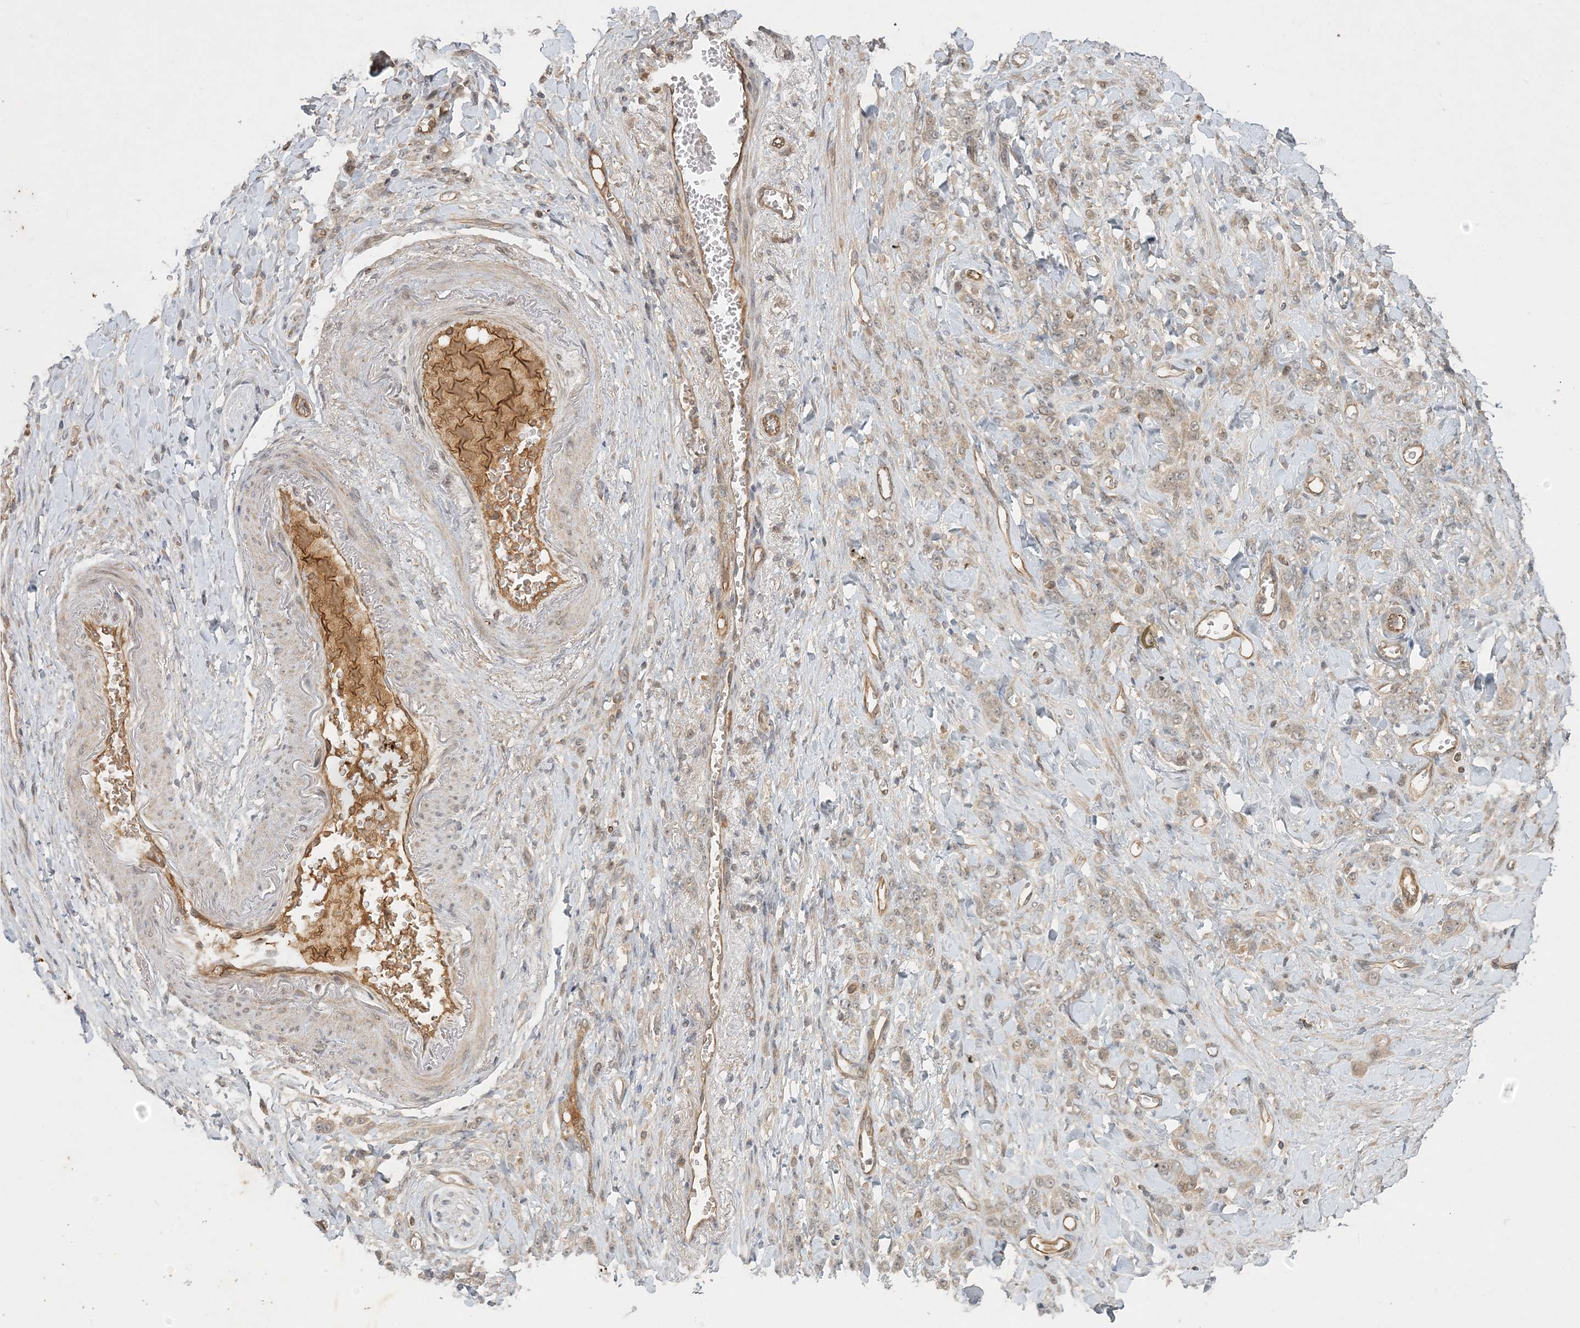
{"staining": {"intensity": "negative", "quantity": "none", "location": "none"}, "tissue": "stomach cancer", "cell_type": "Tumor cells", "image_type": "cancer", "snomed": [{"axis": "morphology", "description": "Normal tissue, NOS"}, {"axis": "morphology", "description": "Adenocarcinoma, NOS"}, {"axis": "topography", "description": "Stomach"}], "caption": "Immunohistochemistry (IHC) photomicrograph of human stomach cancer stained for a protein (brown), which exhibits no staining in tumor cells.", "gene": "ZCCHC4", "patient": {"sex": "male", "age": 82}}